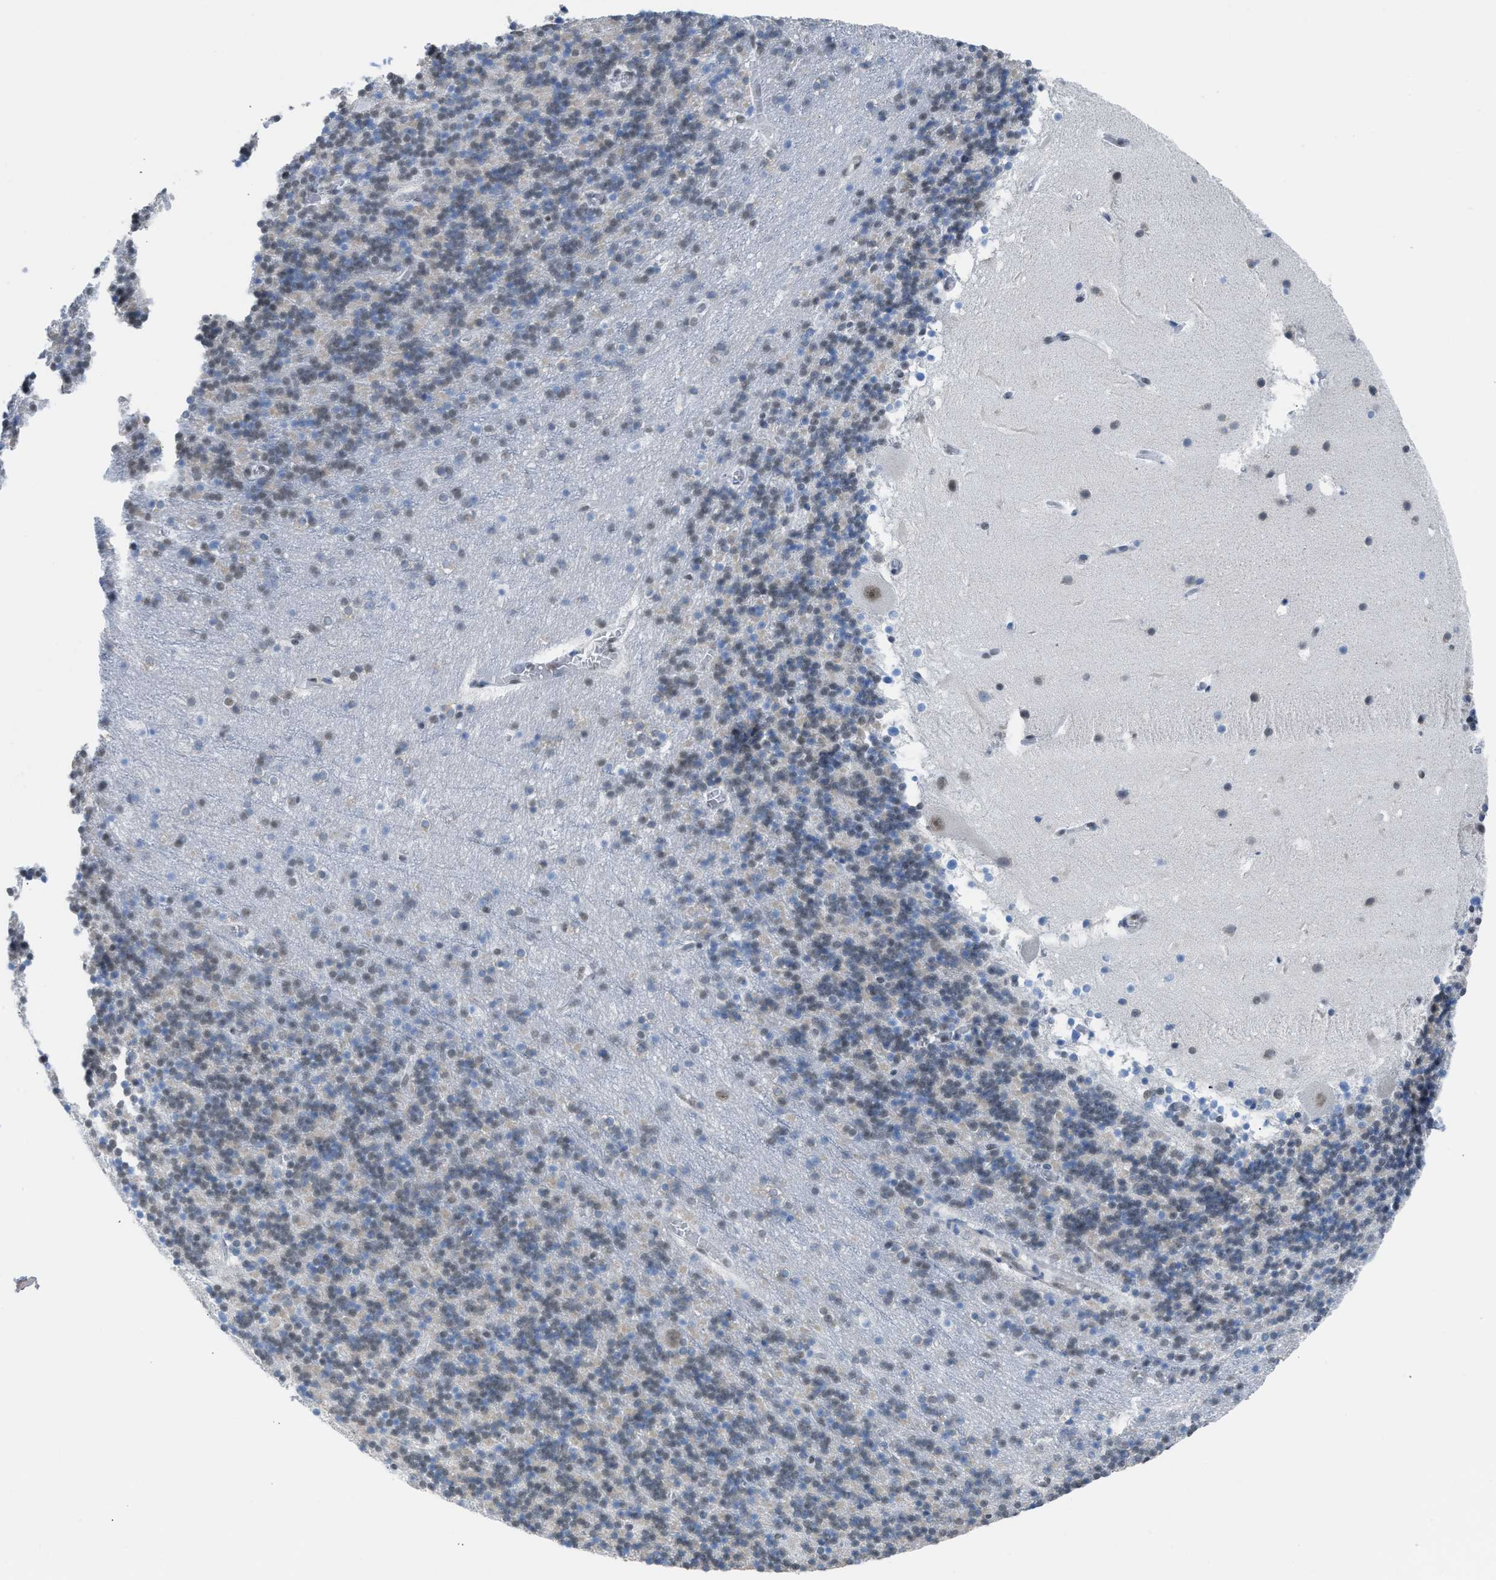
{"staining": {"intensity": "negative", "quantity": "none", "location": "none"}, "tissue": "cerebellum", "cell_type": "Cells in granular layer", "image_type": "normal", "snomed": [{"axis": "morphology", "description": "Normal tissue, NOS"}, {"axis": "topography", "description": "Cerebellum"}], "caption": "IHC of normal human cerebellum reveals no positivity in cells in granular layer. Brightfield microscopy of IHC stained with DAB (brown) and hematoxylin (blue), captured at high magnification.", "gene": "SCAF4", "patient": {"sex": "male", "age": 45}}